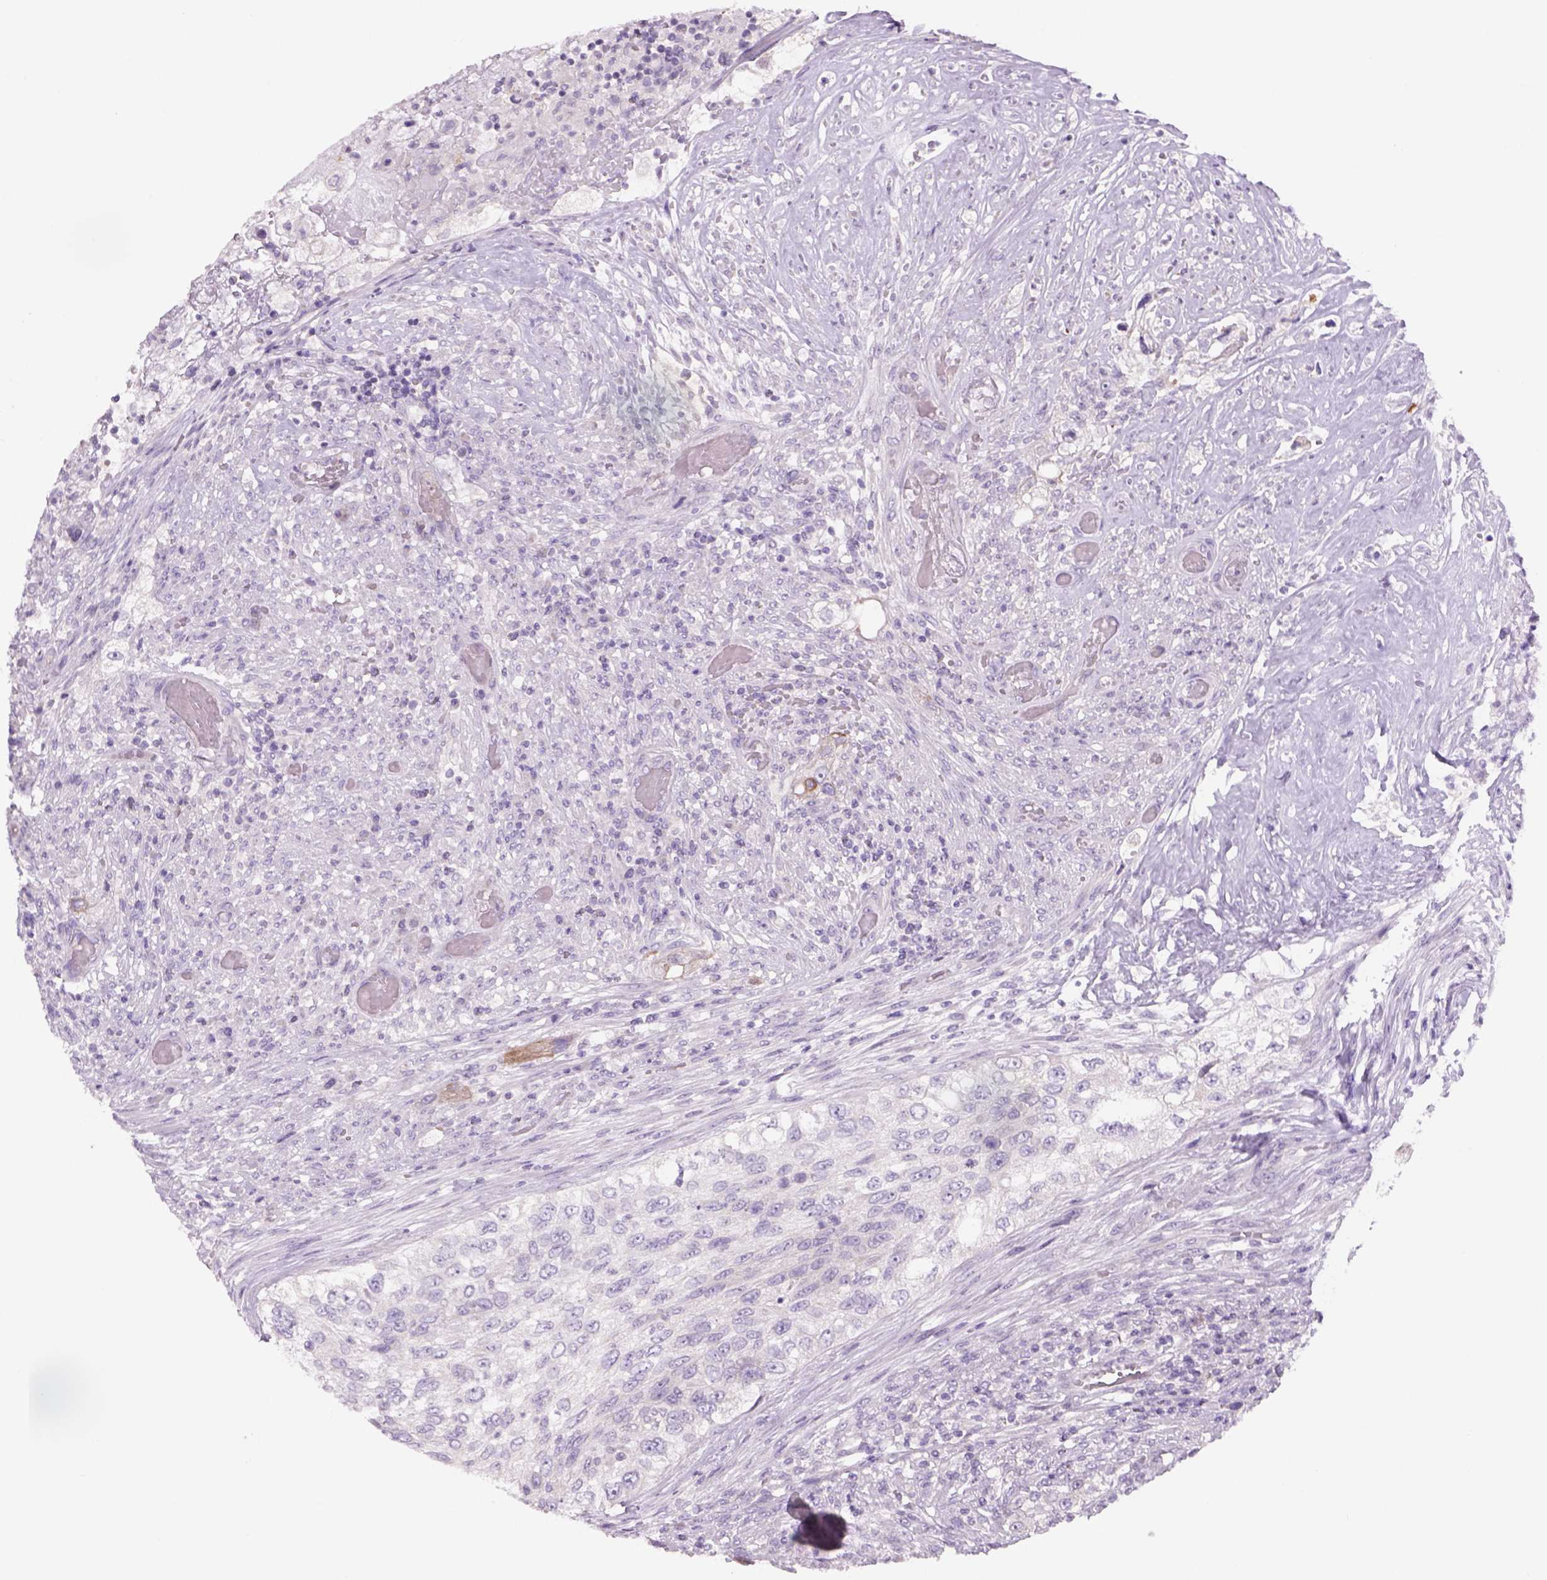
{"staining": {"intensity": "negative", "quantity": "none", "location": "none"}, "tissue": "urothelial cancer", "cell_type": "Tumor cells", "image_type": "cancer", "snomed": [{"axis": "morphology", "description": "Urothelial carcinoma, High grade"}, {"axis": "topography", "description": "Urinary bladder"}], "caption": "Tumor cells show no significant expression in urothelial cancer.", "gene": "ADGRV1", "patient": {"sex": "female", "age": 60}}